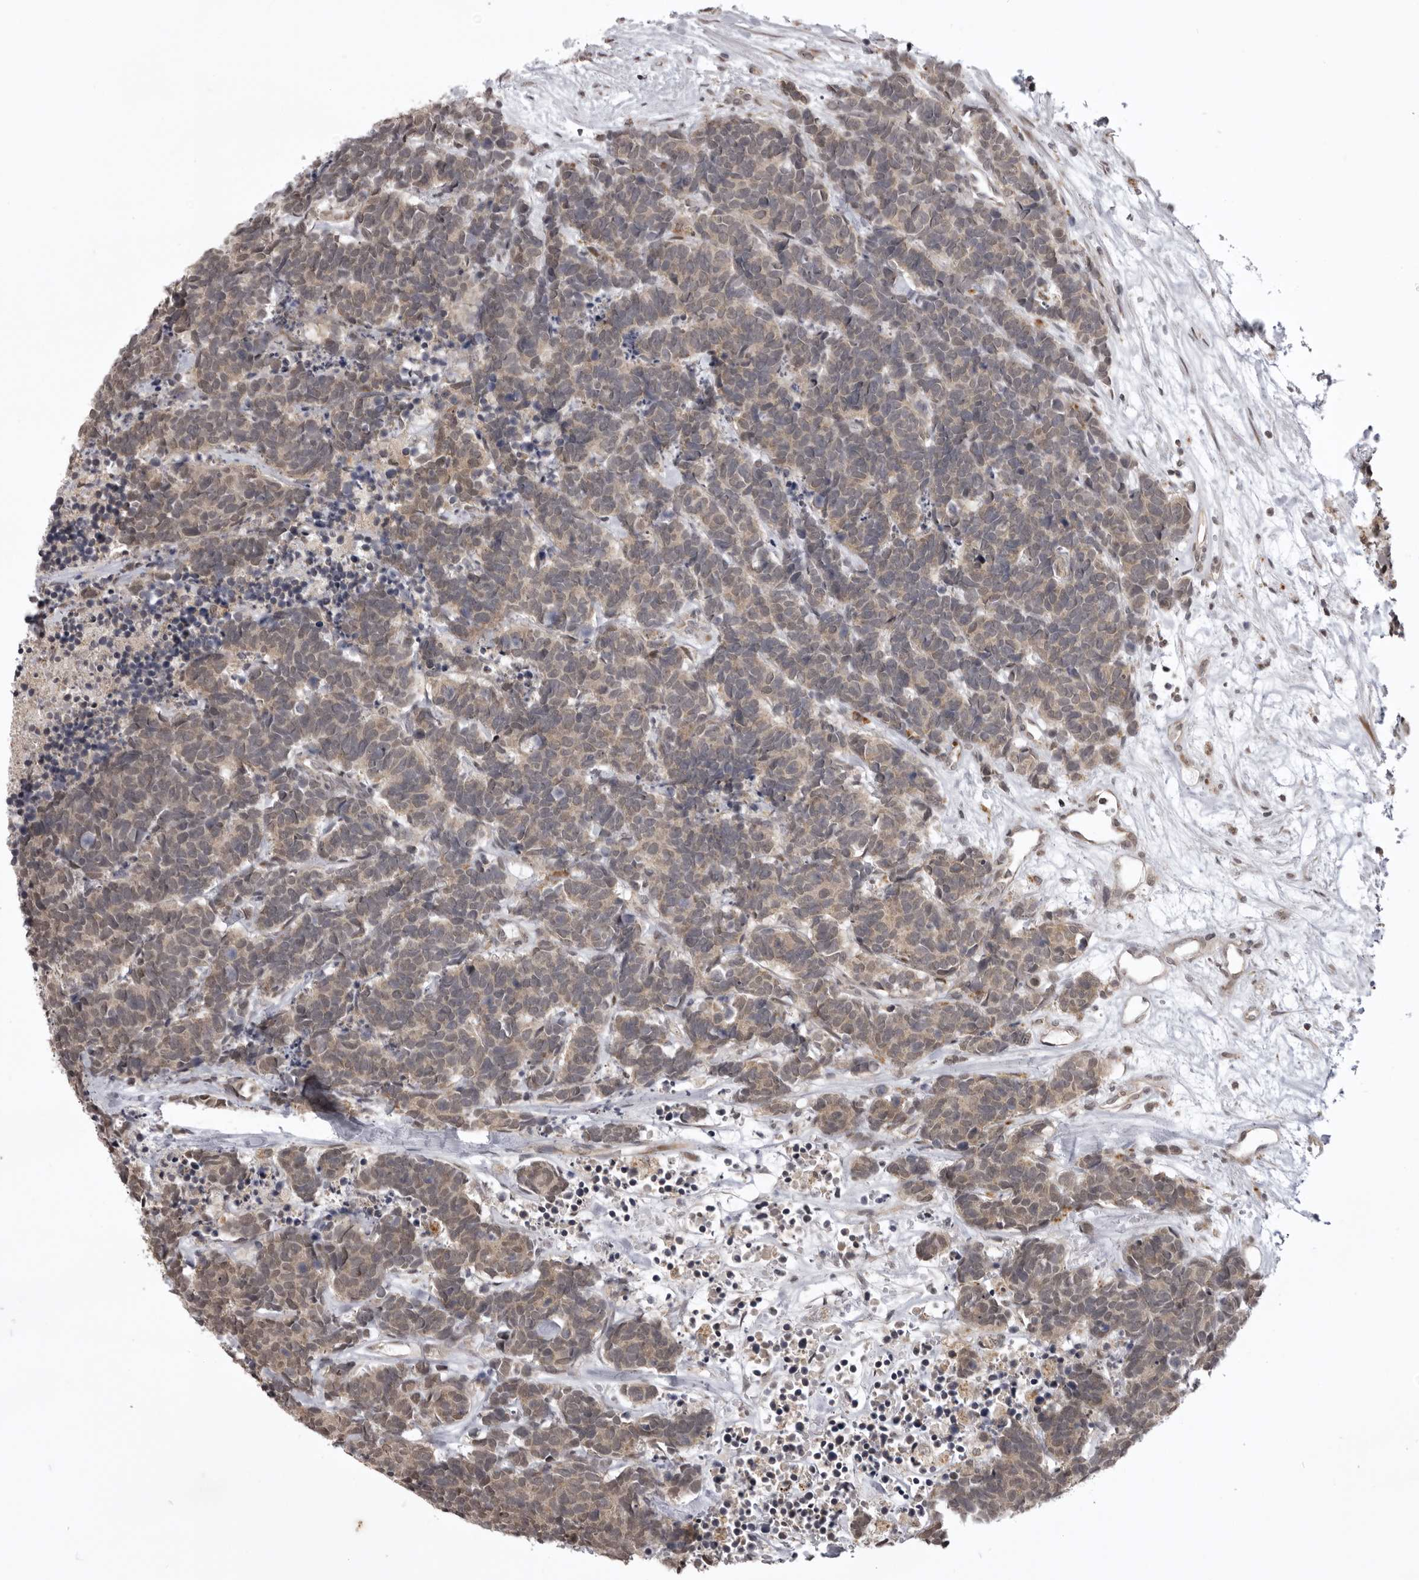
{"staining": {"intensity": "weak", "quantity": ">75%", "location": "cytoplasmic/membranous"}, "tissue": "carcinoid", "cell_type": "Tumor cells", "image_type": "cancer", "snomed": [{"axis": "morphology", "description": "Carcinoma, NOS"}, {"axis": "morphology", "description": "Carcinoid, malignant, NOS"}, {"axis": "topography", "description": "Urinary bladder"}], "caption": "A high-resolution photomicrograph shows immunohistochemistry (IHC) staining of carcinoma, which reveals weak cytoplasmic/membranous staining in about >75% of tumor cells.", "gene": "C1orf109", "patient": {"sex": "male", "age": 57}}